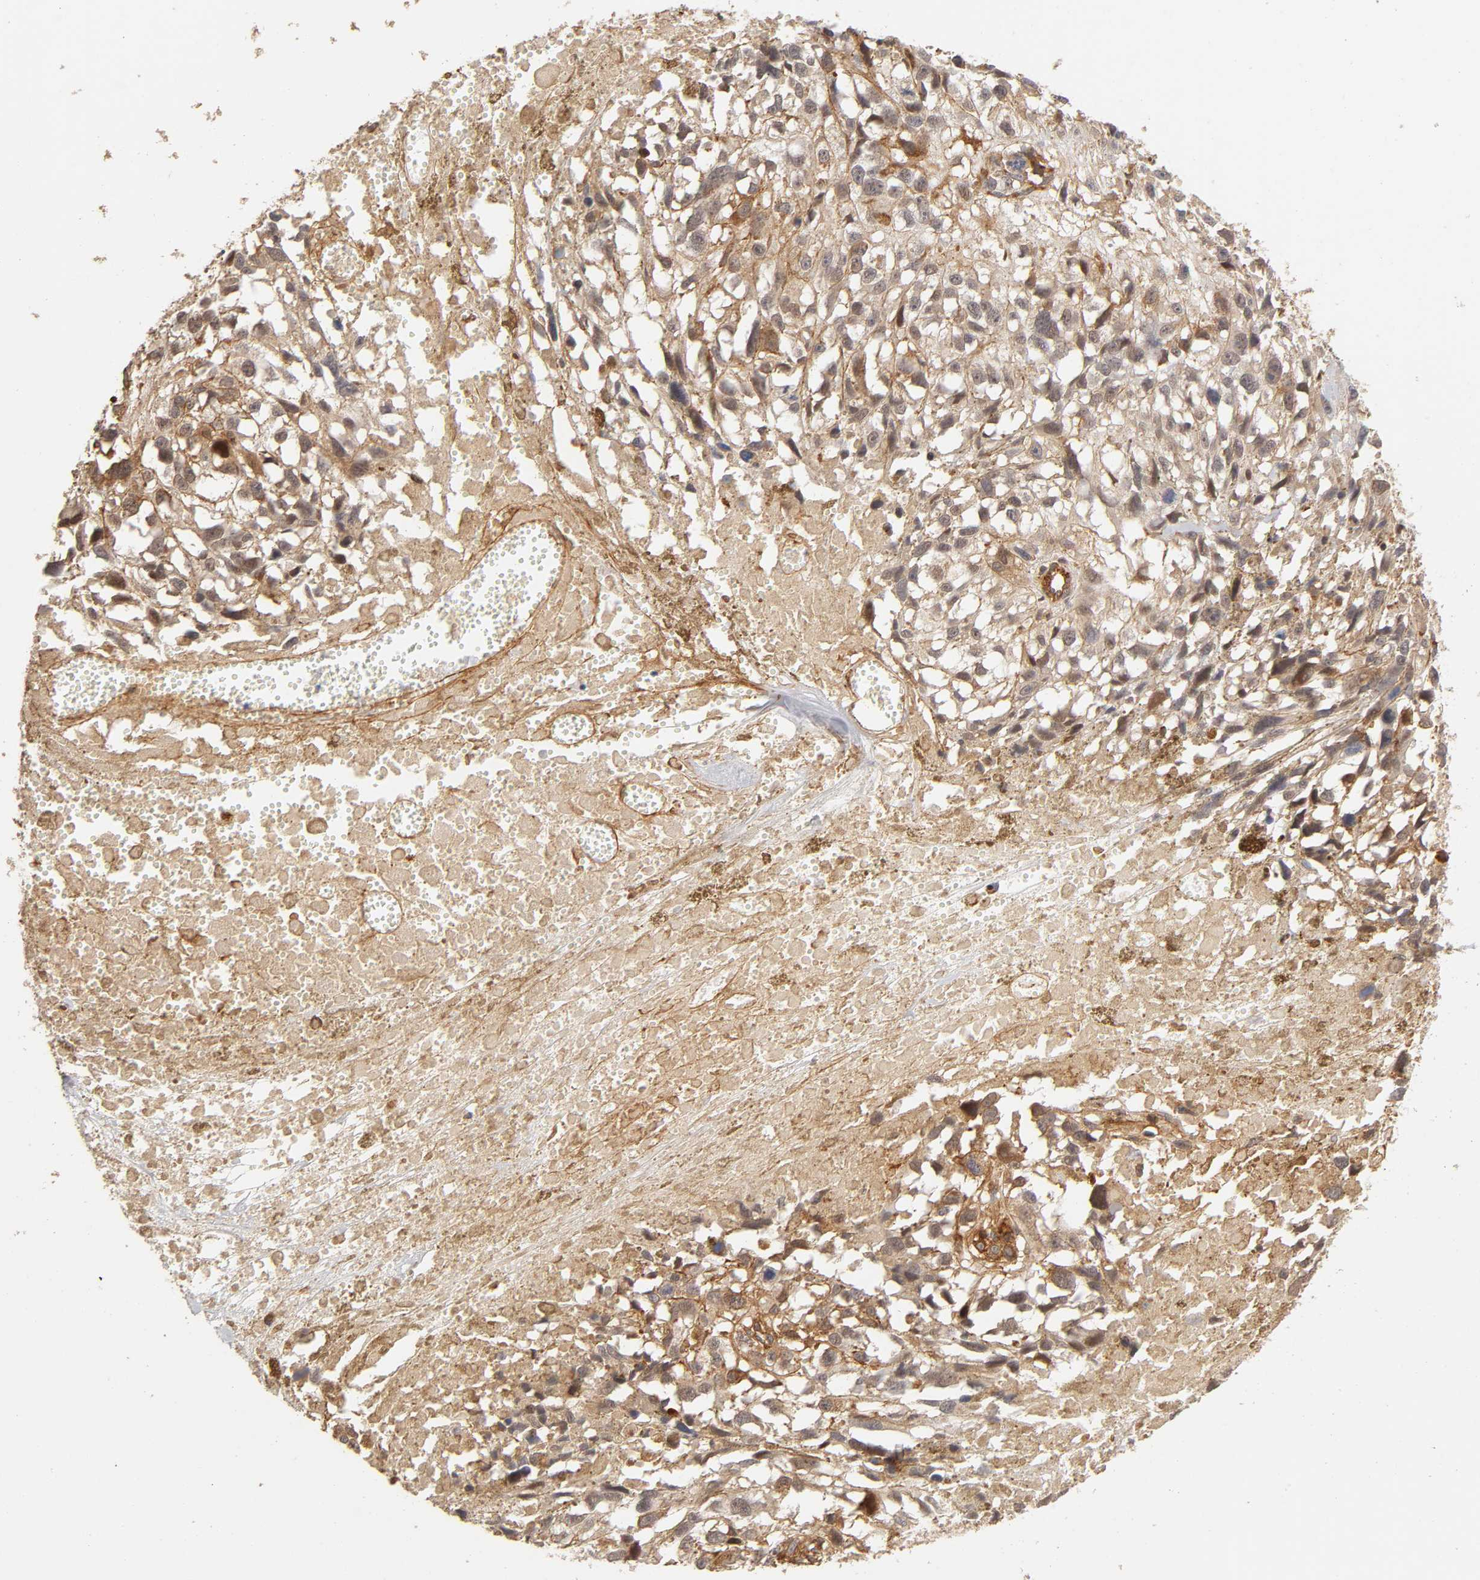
{"staining": {"intensity": "moderate", "quantity": ">75%", "location": "cytoplasmic/membranous"}, "tissue": "melanoma", "cell_type": "Tumor cells", "image_type": "cancer", "snomed": [{"axis": "morphology", "description": "Malignant melanoma, Metastatic site"}, {"axis": "topography", "description": "Lymph node"}], "caption": "Immunohistochemical staining of melanoma exhibits moderate cytoplasmic/membranous protein positivity in about >75% of tumor cells.", "gene": "LAMB1", "patient": {"sex": "male", "age": 59}}